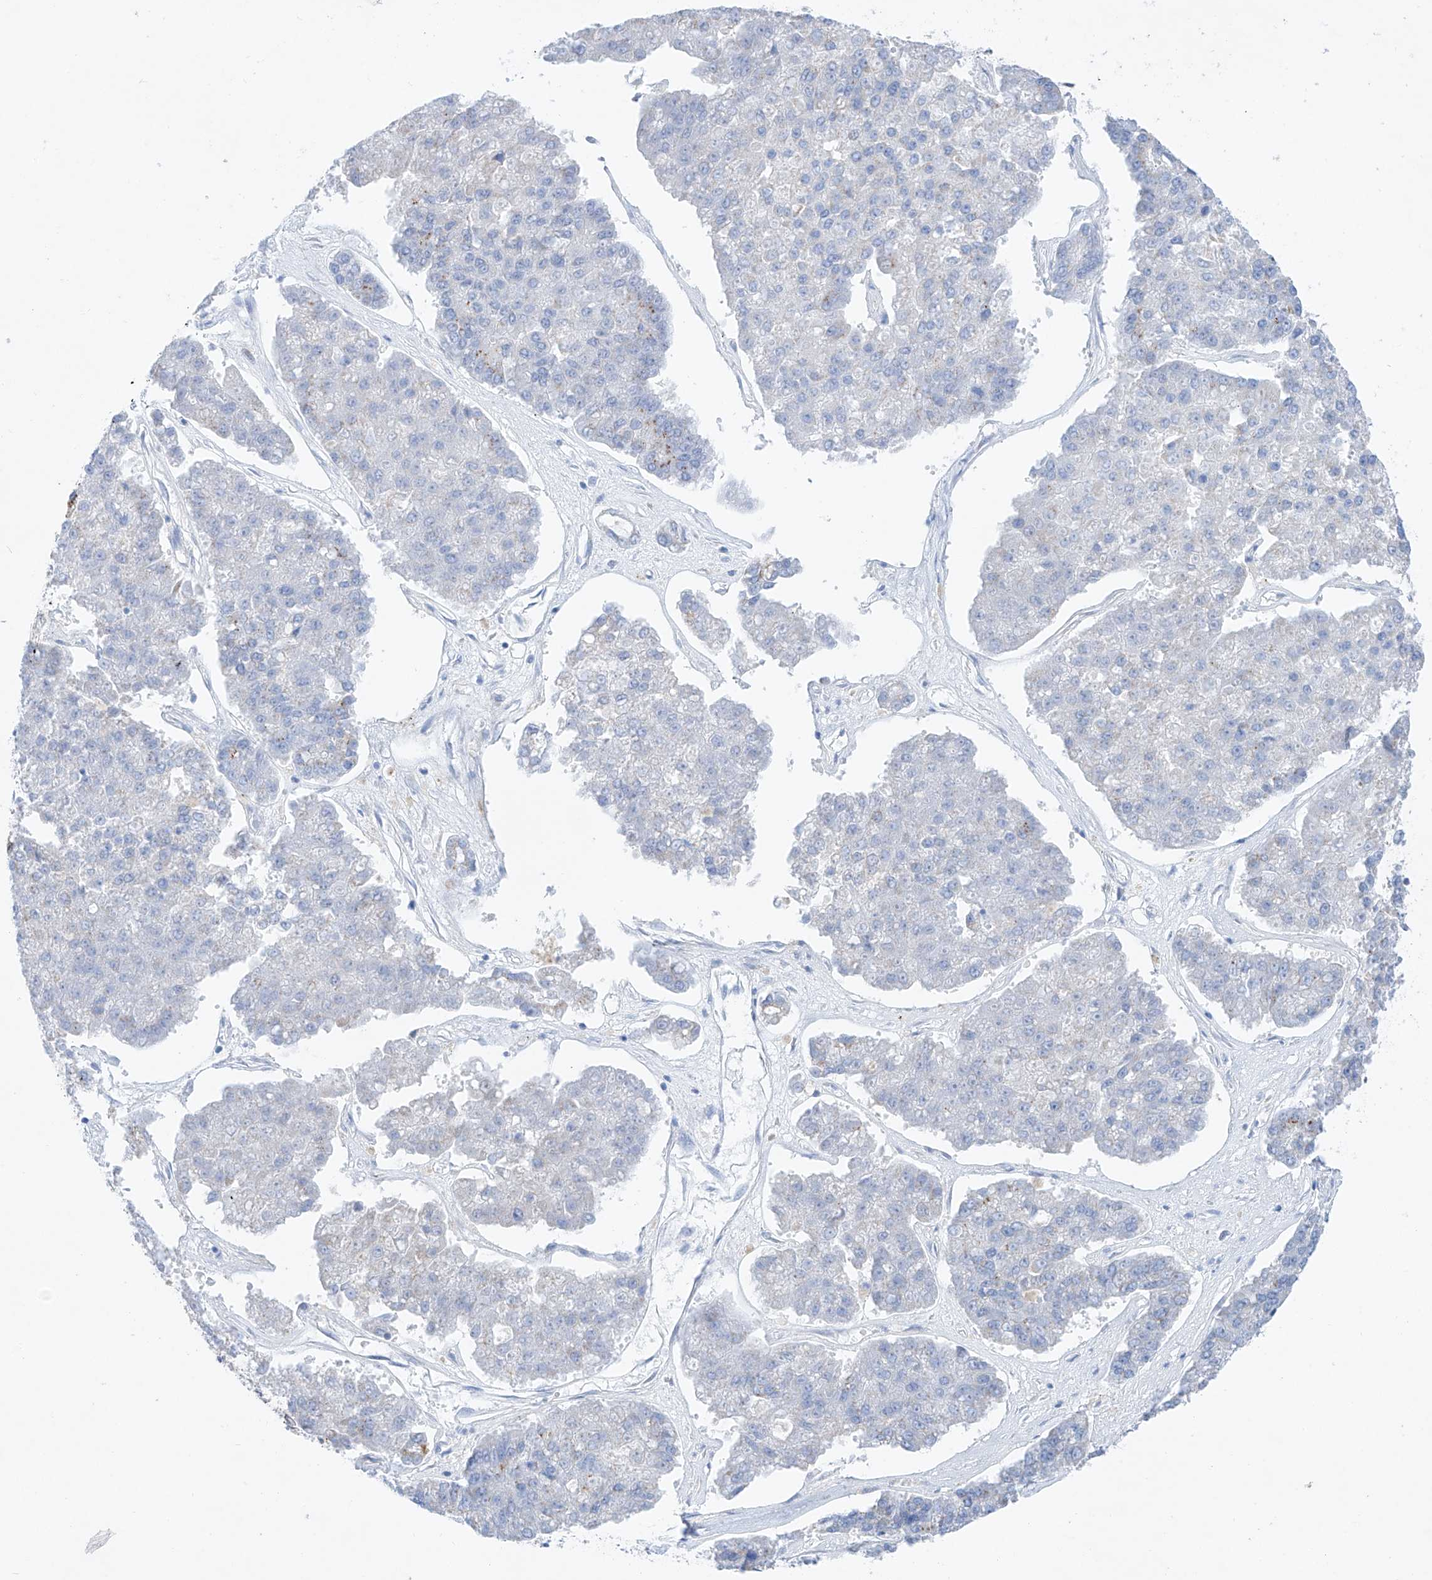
{"staining": {"intensity": "negative", "quantity": "none", "location": "none"}, "tissue": "pancreatic cancer", "cell_type": "Tumor cells", "image_type": "cancer", "snomed": [{"axis": "morphology", "description": "Adenocarcinoma, NOS"}, {"axis": "topography", "description": "Pancreas"}], "caption": "IHC histopathology image of pancreatic cancer (adenocarcinoma) stained for a protein (brown), which displays no positivity in tumor cells.", "gene": "NT5C3B", "patient": {"sex": "male", "age": 50}}